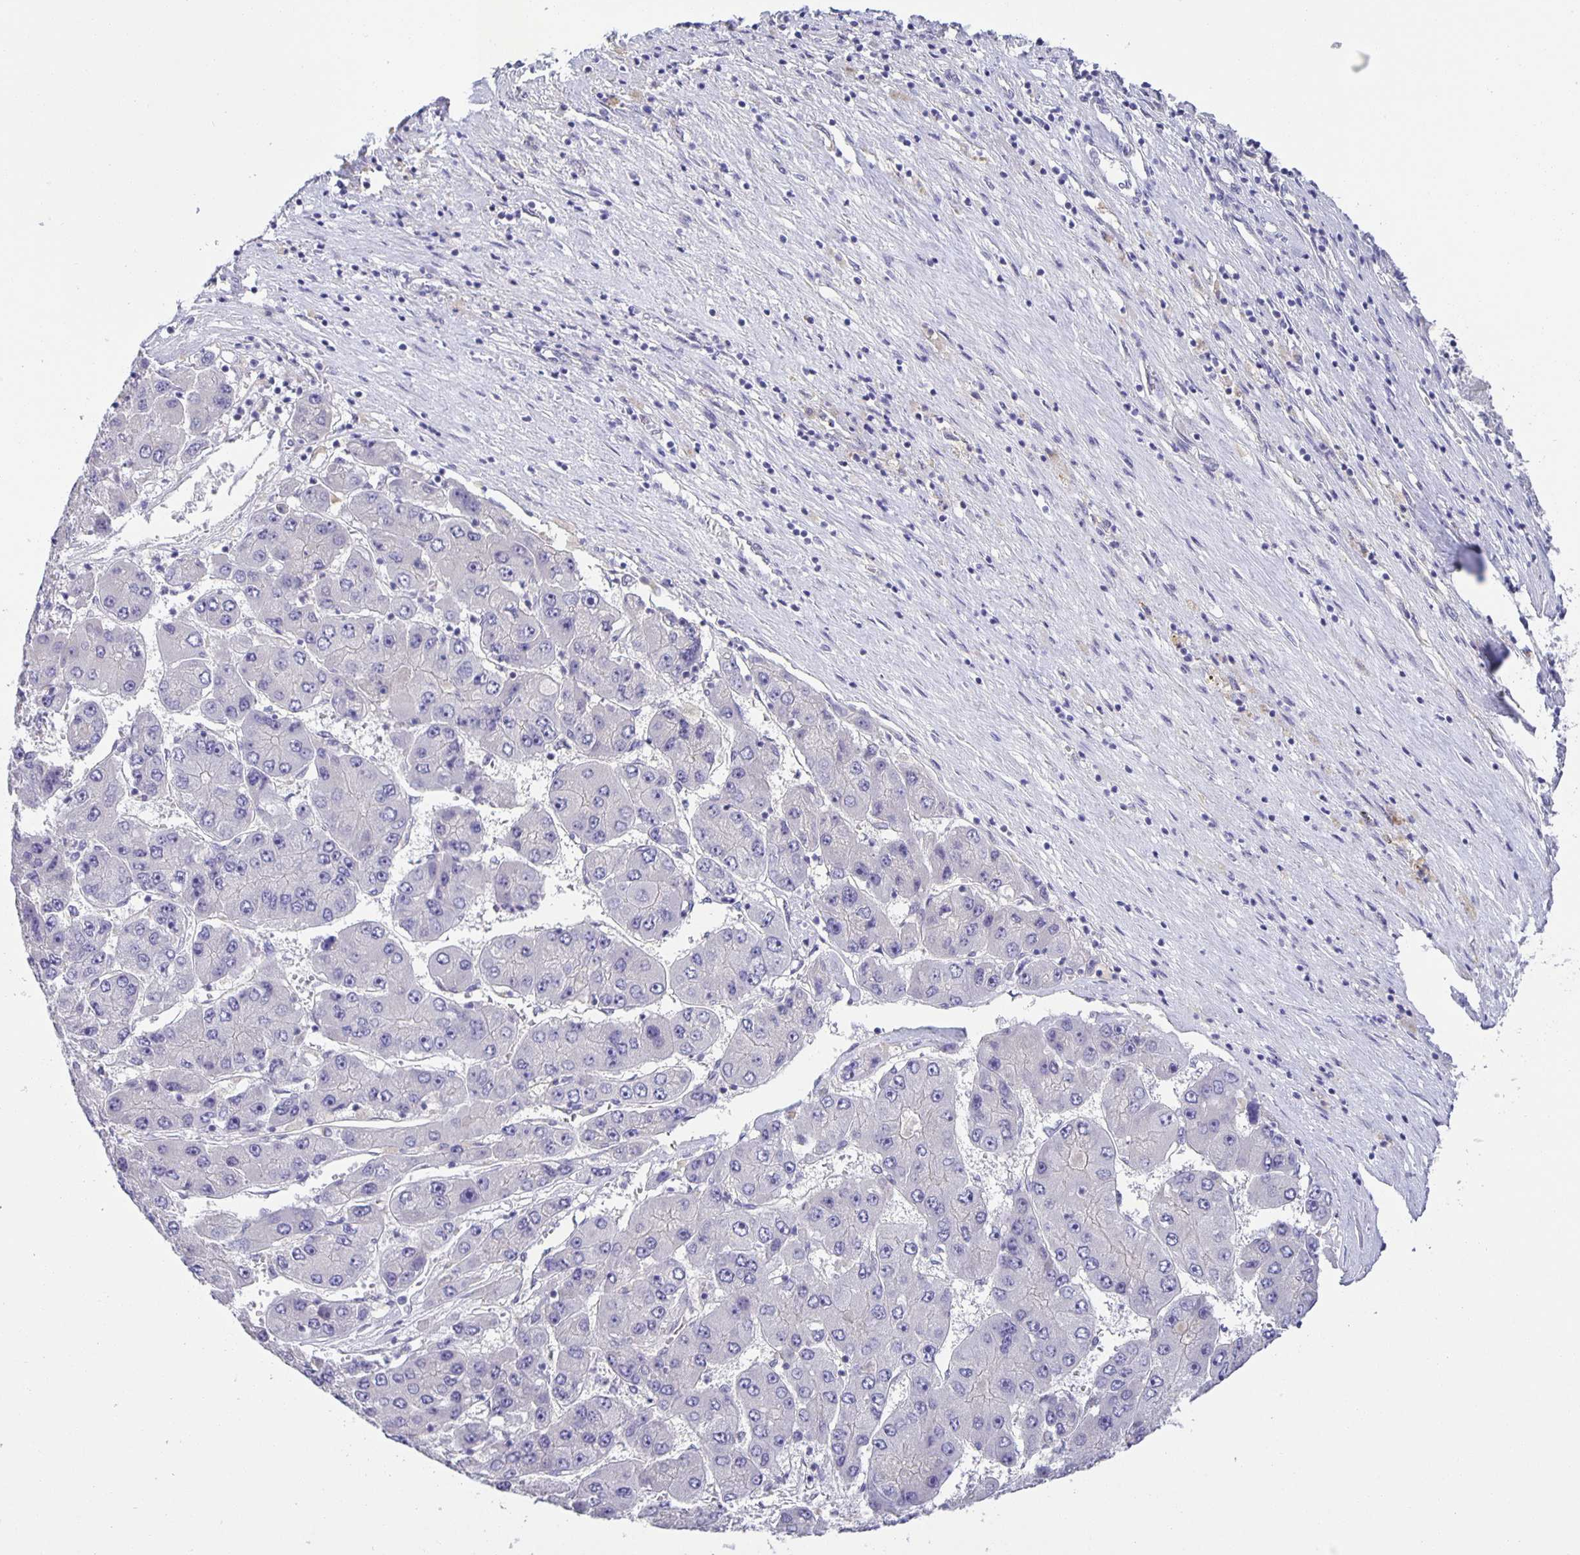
{"staining": {"intensity": "negative", "quantity": "none", "location": "none"}, "tissue": "liver cancer", "cell_type": "Tumor cells", "image_type": "cancer", "snomed": [{"axis": "morphology", "description": "Carcinoma, Hepatocellular, NOS"}, {"axis": "topography", "description": "Liver"}], "caption": "An image of liver cancer stained for a protein displays no brown staining in tumor cells.", "gene": "PTPN3", "patient": {"sex": "female", "age": 61}}